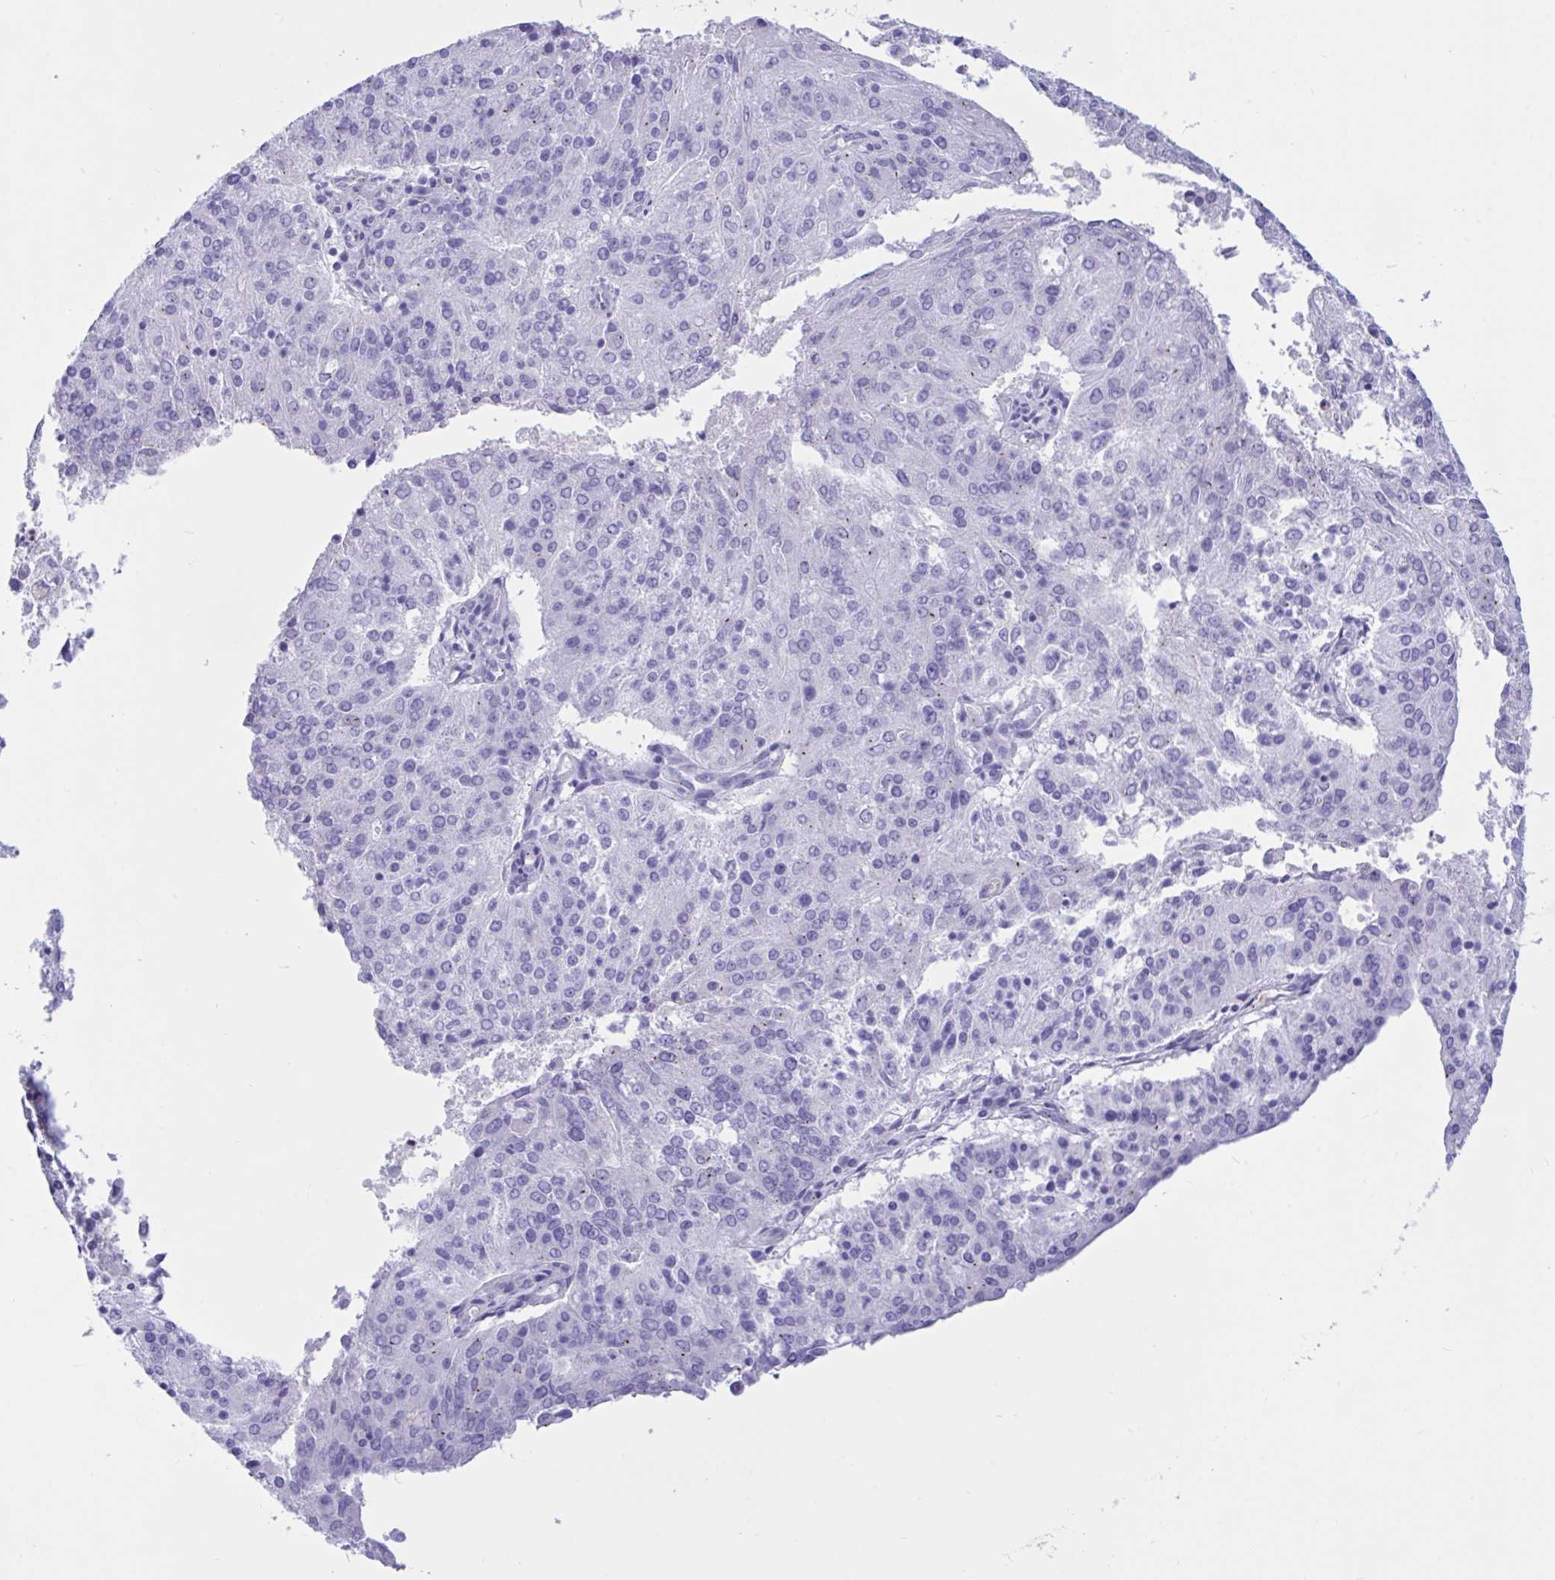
{"staining": {"intensity": "negative", "quantity": "none", "location": "none"}, "tissue": "endometrial cancer", "cell_type": "Tumor cells", "image_type": "cancer", "snomed": [{"axis": "morphology", "description": "Adenocarcinoma, NOS"}, {"axis": "topography", "description": "Endometrium"}], "caption": "IHC image of human endometrial cancer stained for a protein (brown), which reveals no positivity in tumor cells.", "gene": "RNASE3", "patient": {"sex": "female", "age": 82}}